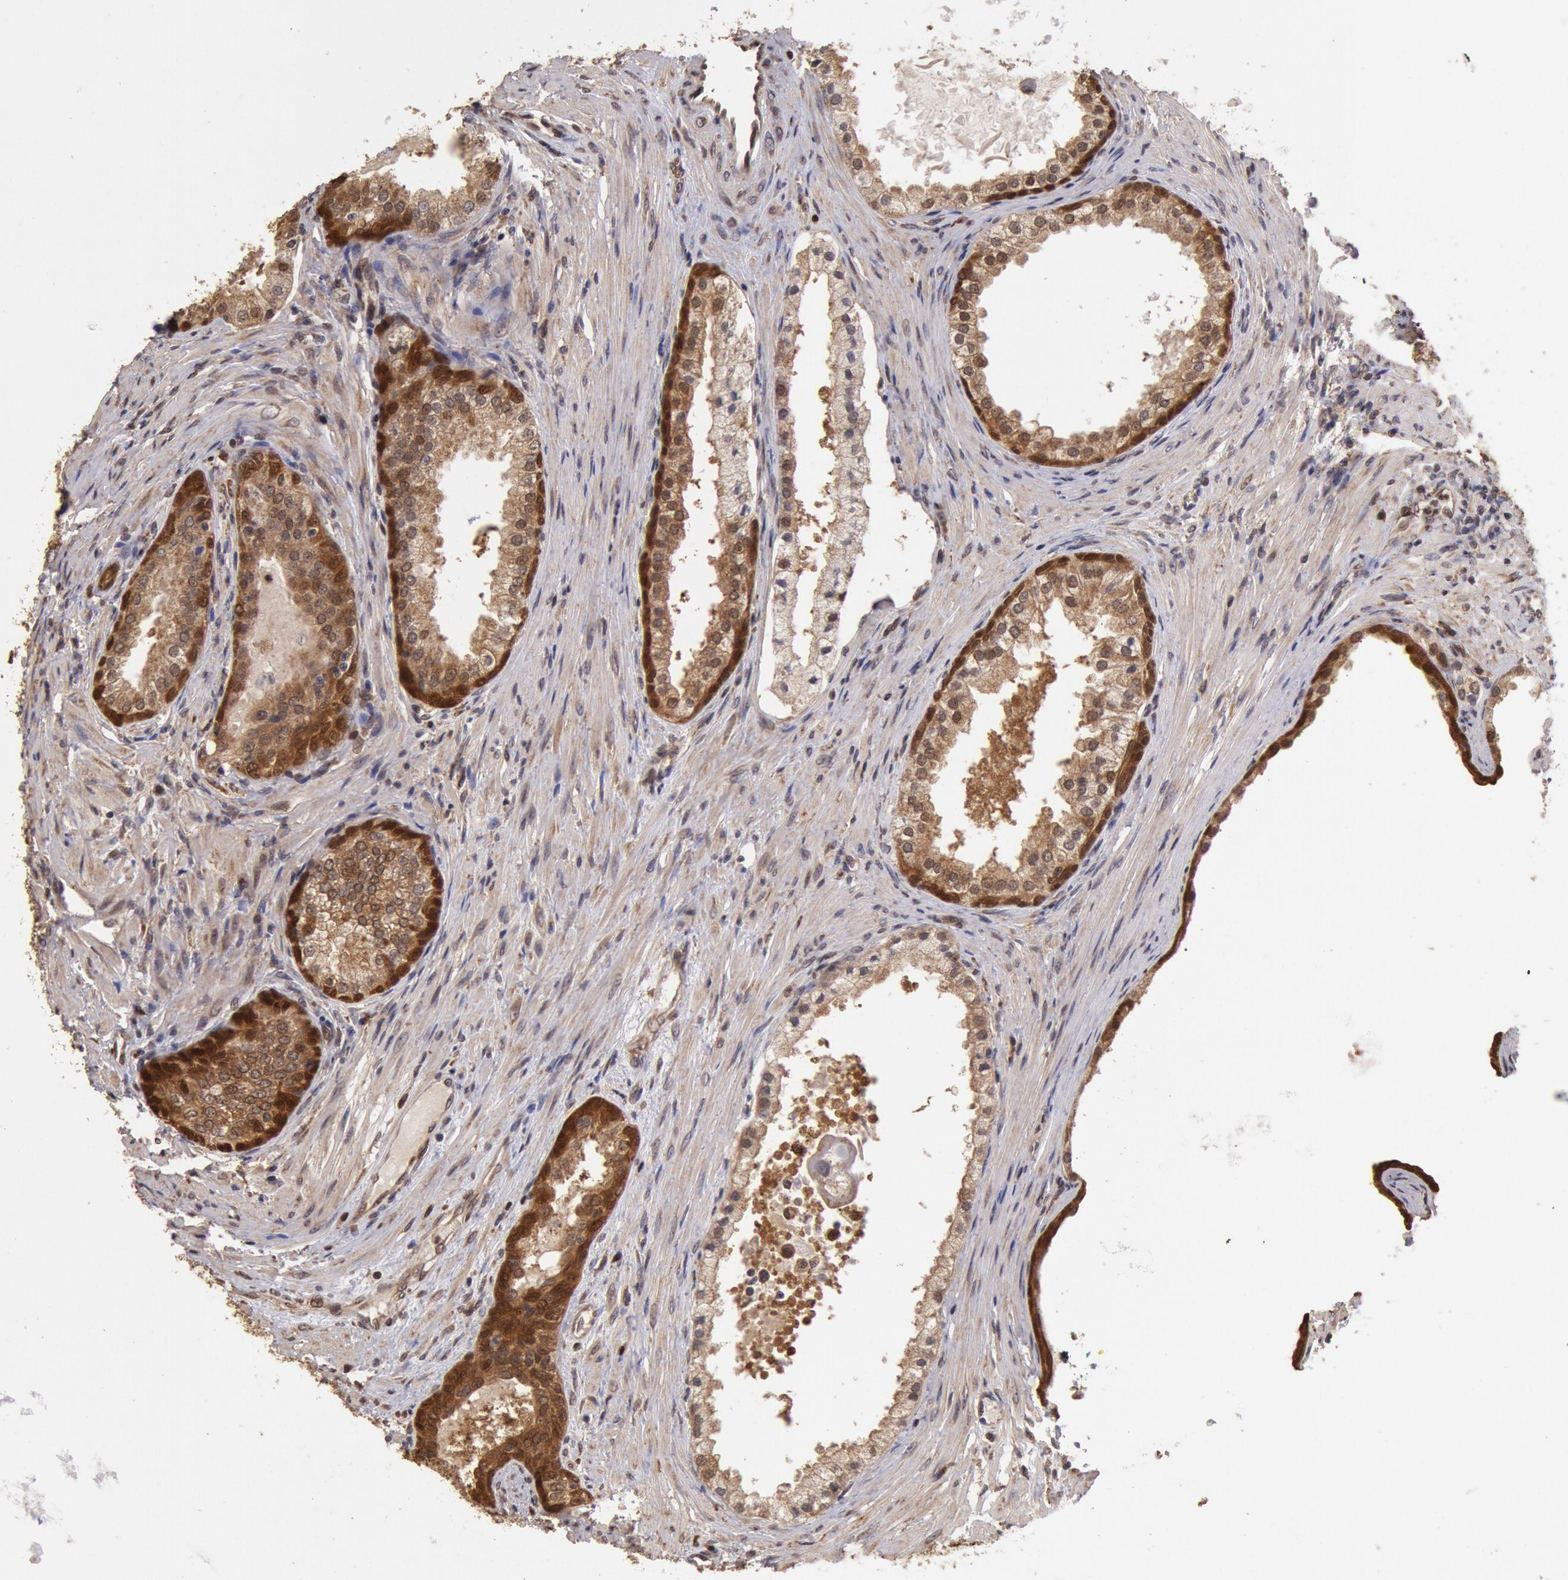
{"staining": {"intensity": "strong", "quantity": ">75%", "location": "cytoplasmic/membranous,nuclear"}, "tissue": "prostate cancer", "cell_type": "Tumor cells", "image_type": "cancer", "snomed": [{"axis": "morphology", "description": "Adenocarcinoma, Medium grade"}, {"axis": "topography", "description": "Prostate"}], "caption": "DAB immunohistochemical staining of human prostate adenocarcinoma (medium-grade) reveals strong cytoplasmic/membranous and nuclear protein expression in approximately >75% of tumor cells.", "gene": "COMT", "patient": {"sex": "male", "age": 70}}